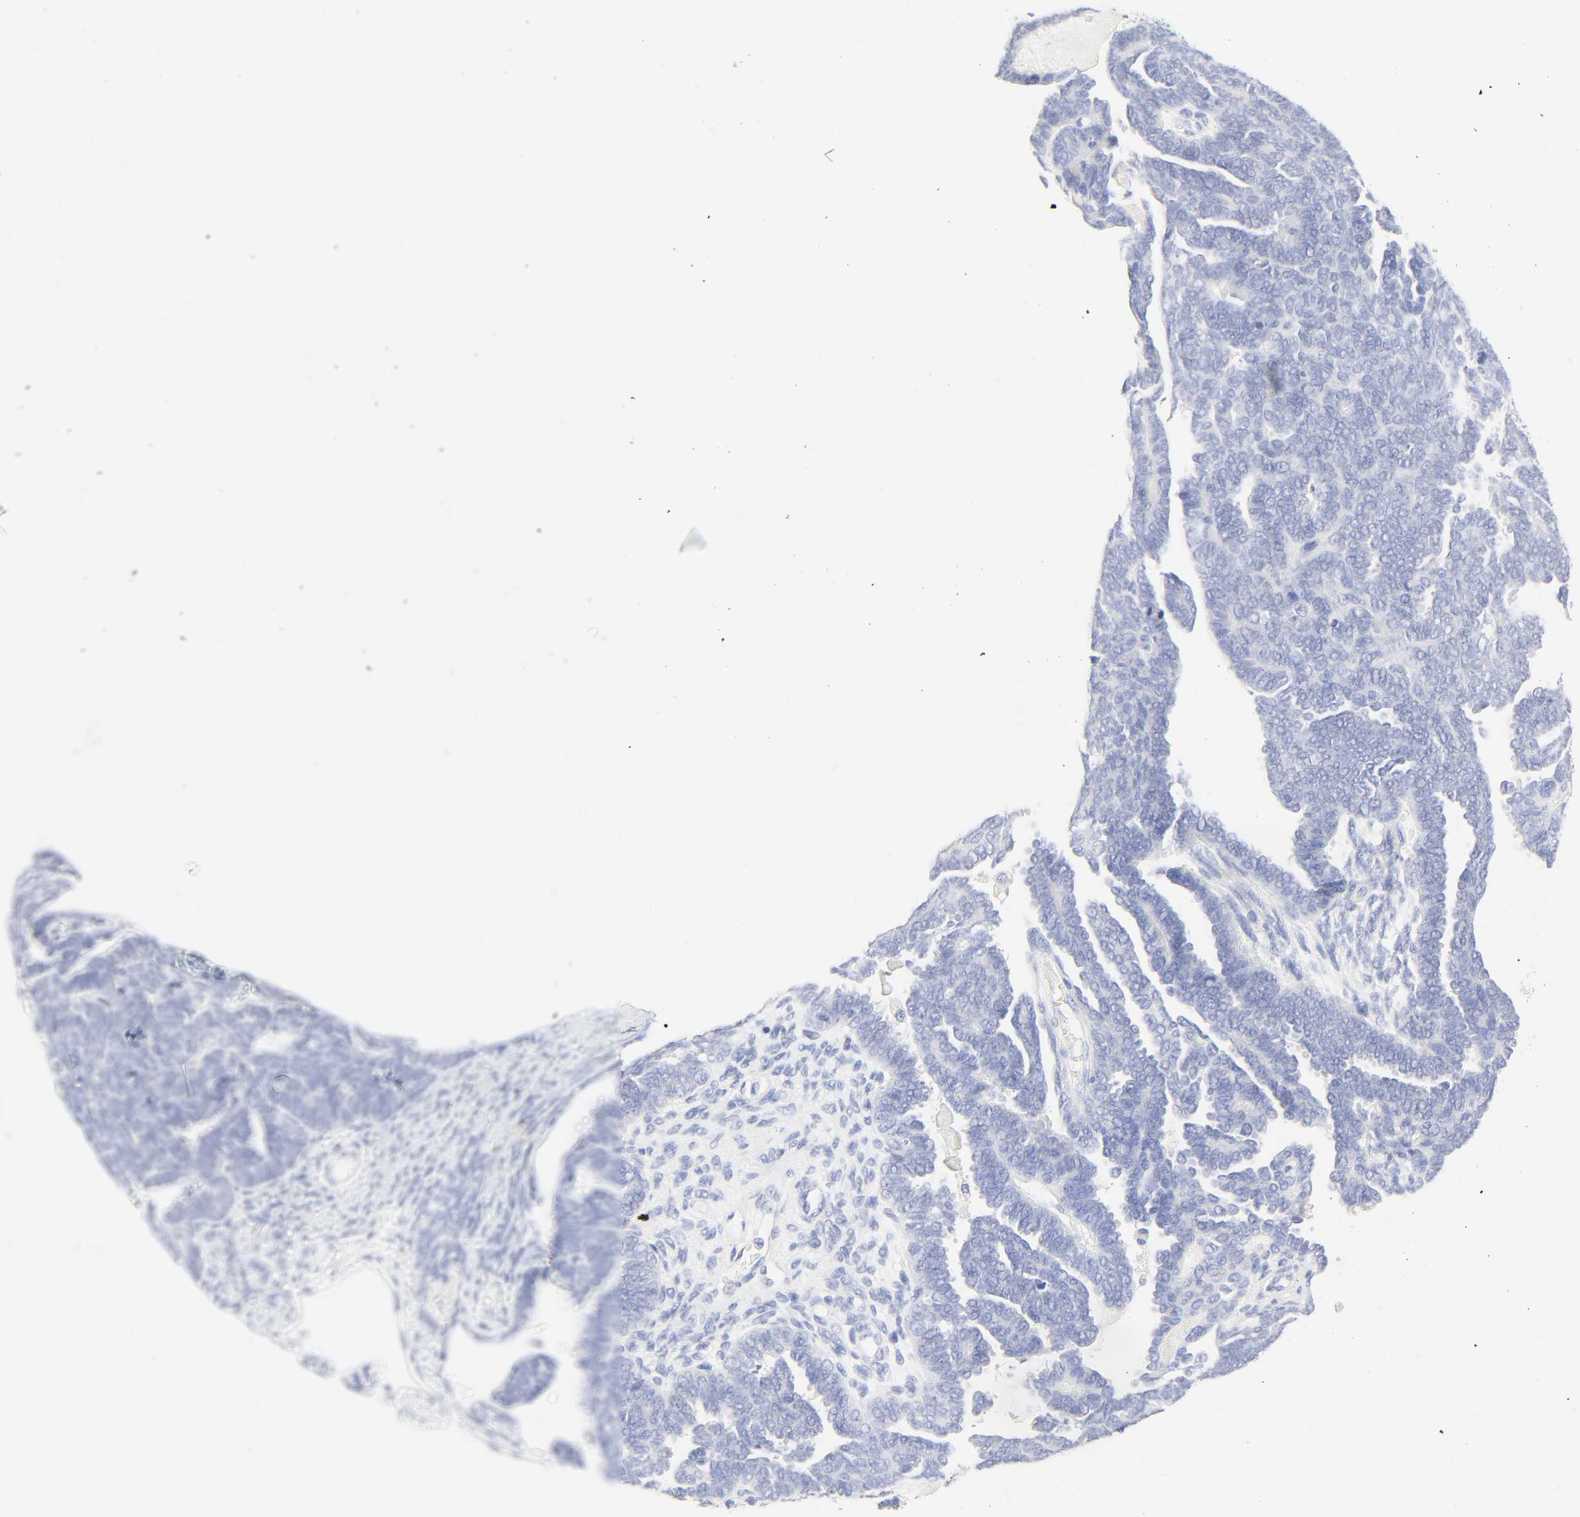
{"staining": {"intensity": "negative", "quantity": "none", "location": "none"}, "tissue": "endometrial cancer", "cell_type": "Tumor cells", "image_type": "cancer", "snomed": [{"axis": "morphology", "description": "Neoplasm, malignant, NOS"}, {"axis": "topography", "description": "Endometrium"}], "caption": "The image displays no significant expression in tumor cells of malignant neoplasm (endometrial).", "gene": "SLCO1B3", "patient": {"sex": "female", "age": 74}}